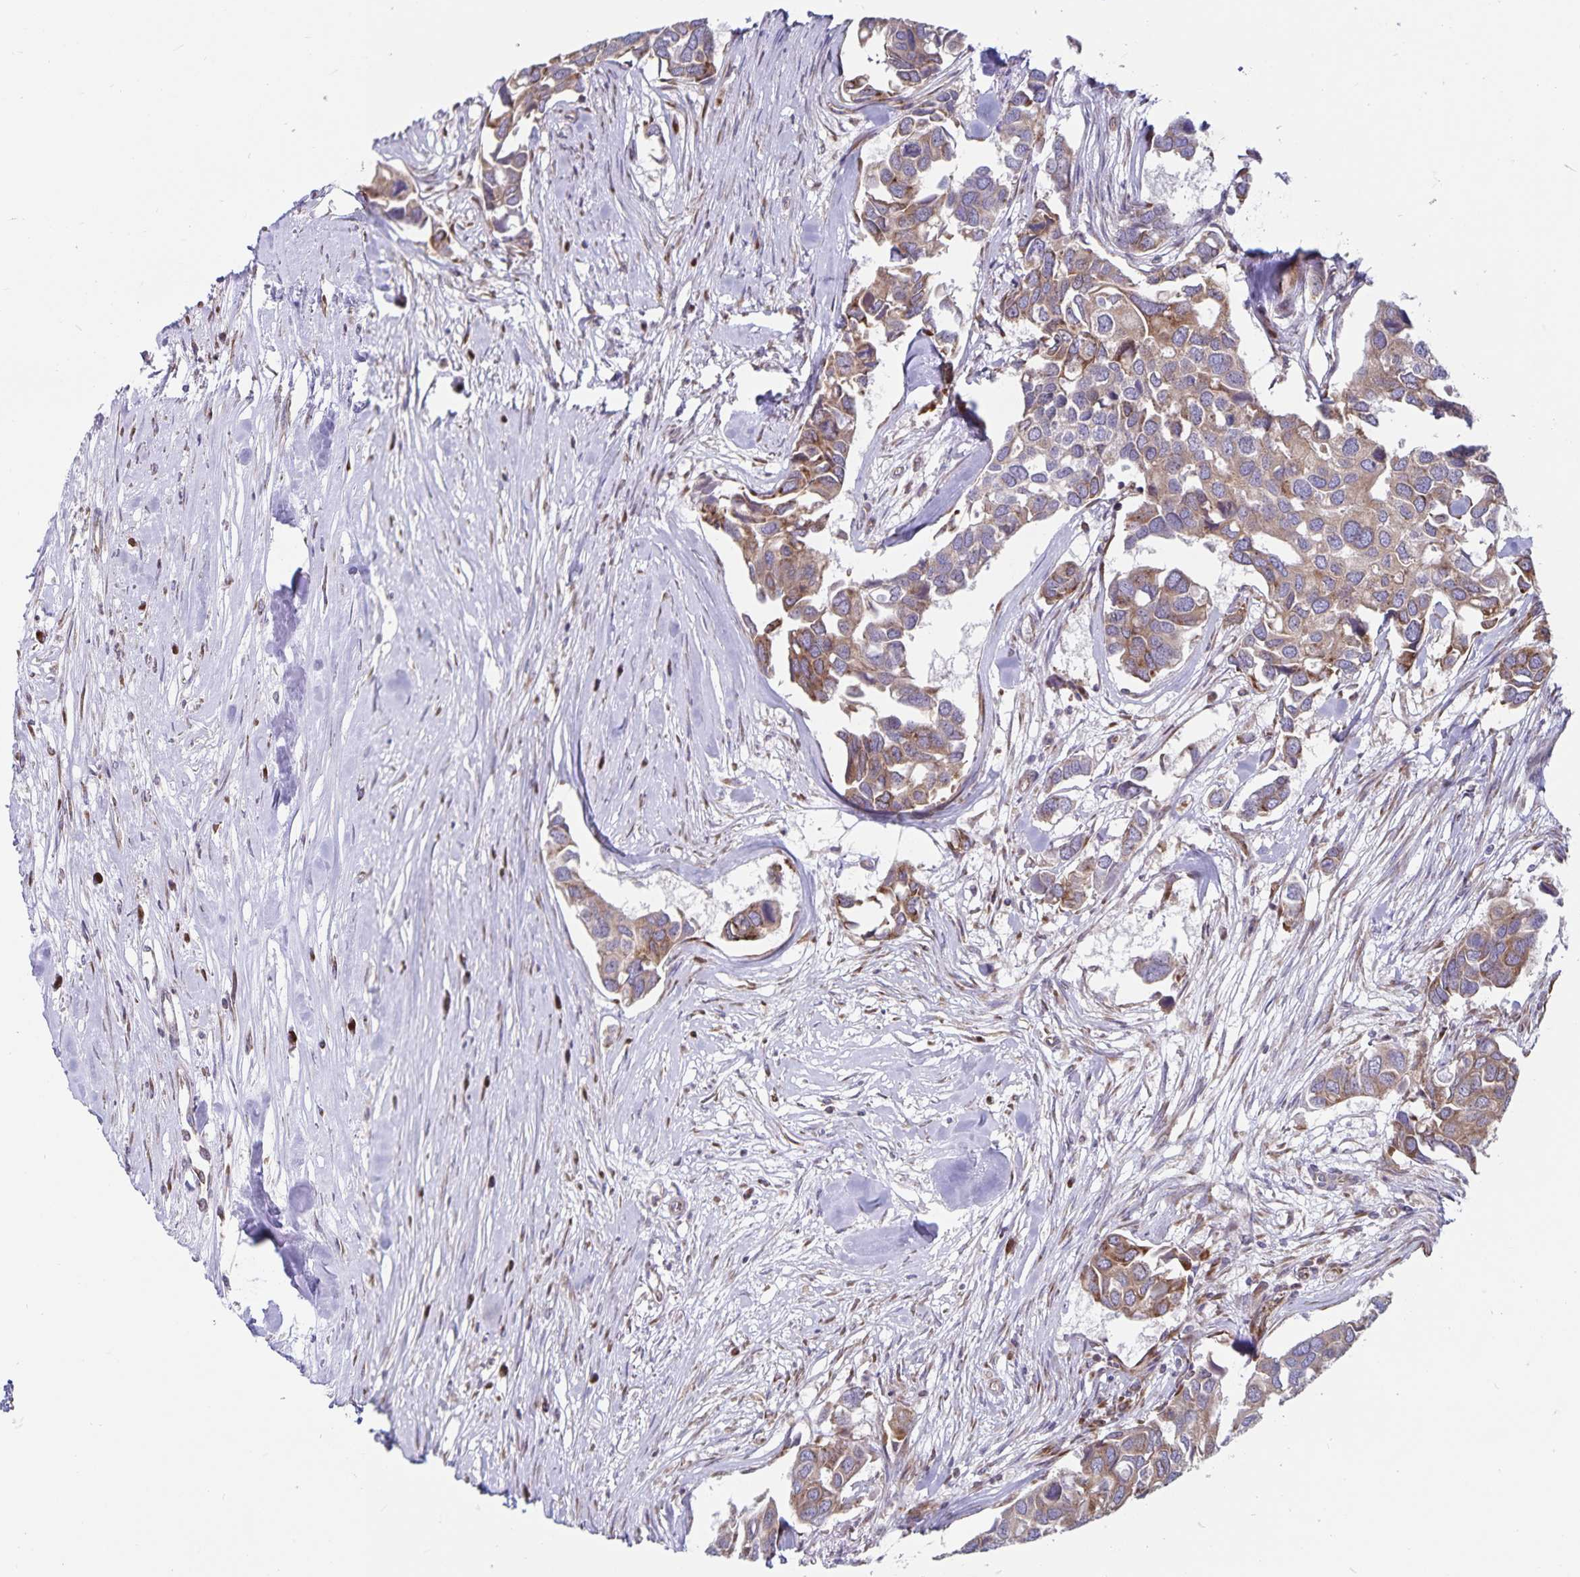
{"staining": {"intensity": "weak", "quantity": ">75%", "location": "cytoplasmic/membranous"}, "tissue": "breast cancer", "cell_type": "Tumor cells", "image_type": "cancer", "snomed": [{"axis": "morphology", "description": "Duct carcinoma"}, {"axis": "topography", "description": "Breast"}], "caption": "Human invasive ductal carcinoma (breast) stained with a protein marker reveals weak staining in tumor cells.", "gene": "SEC62", "patient": {"sex": "female", "age": 83}}